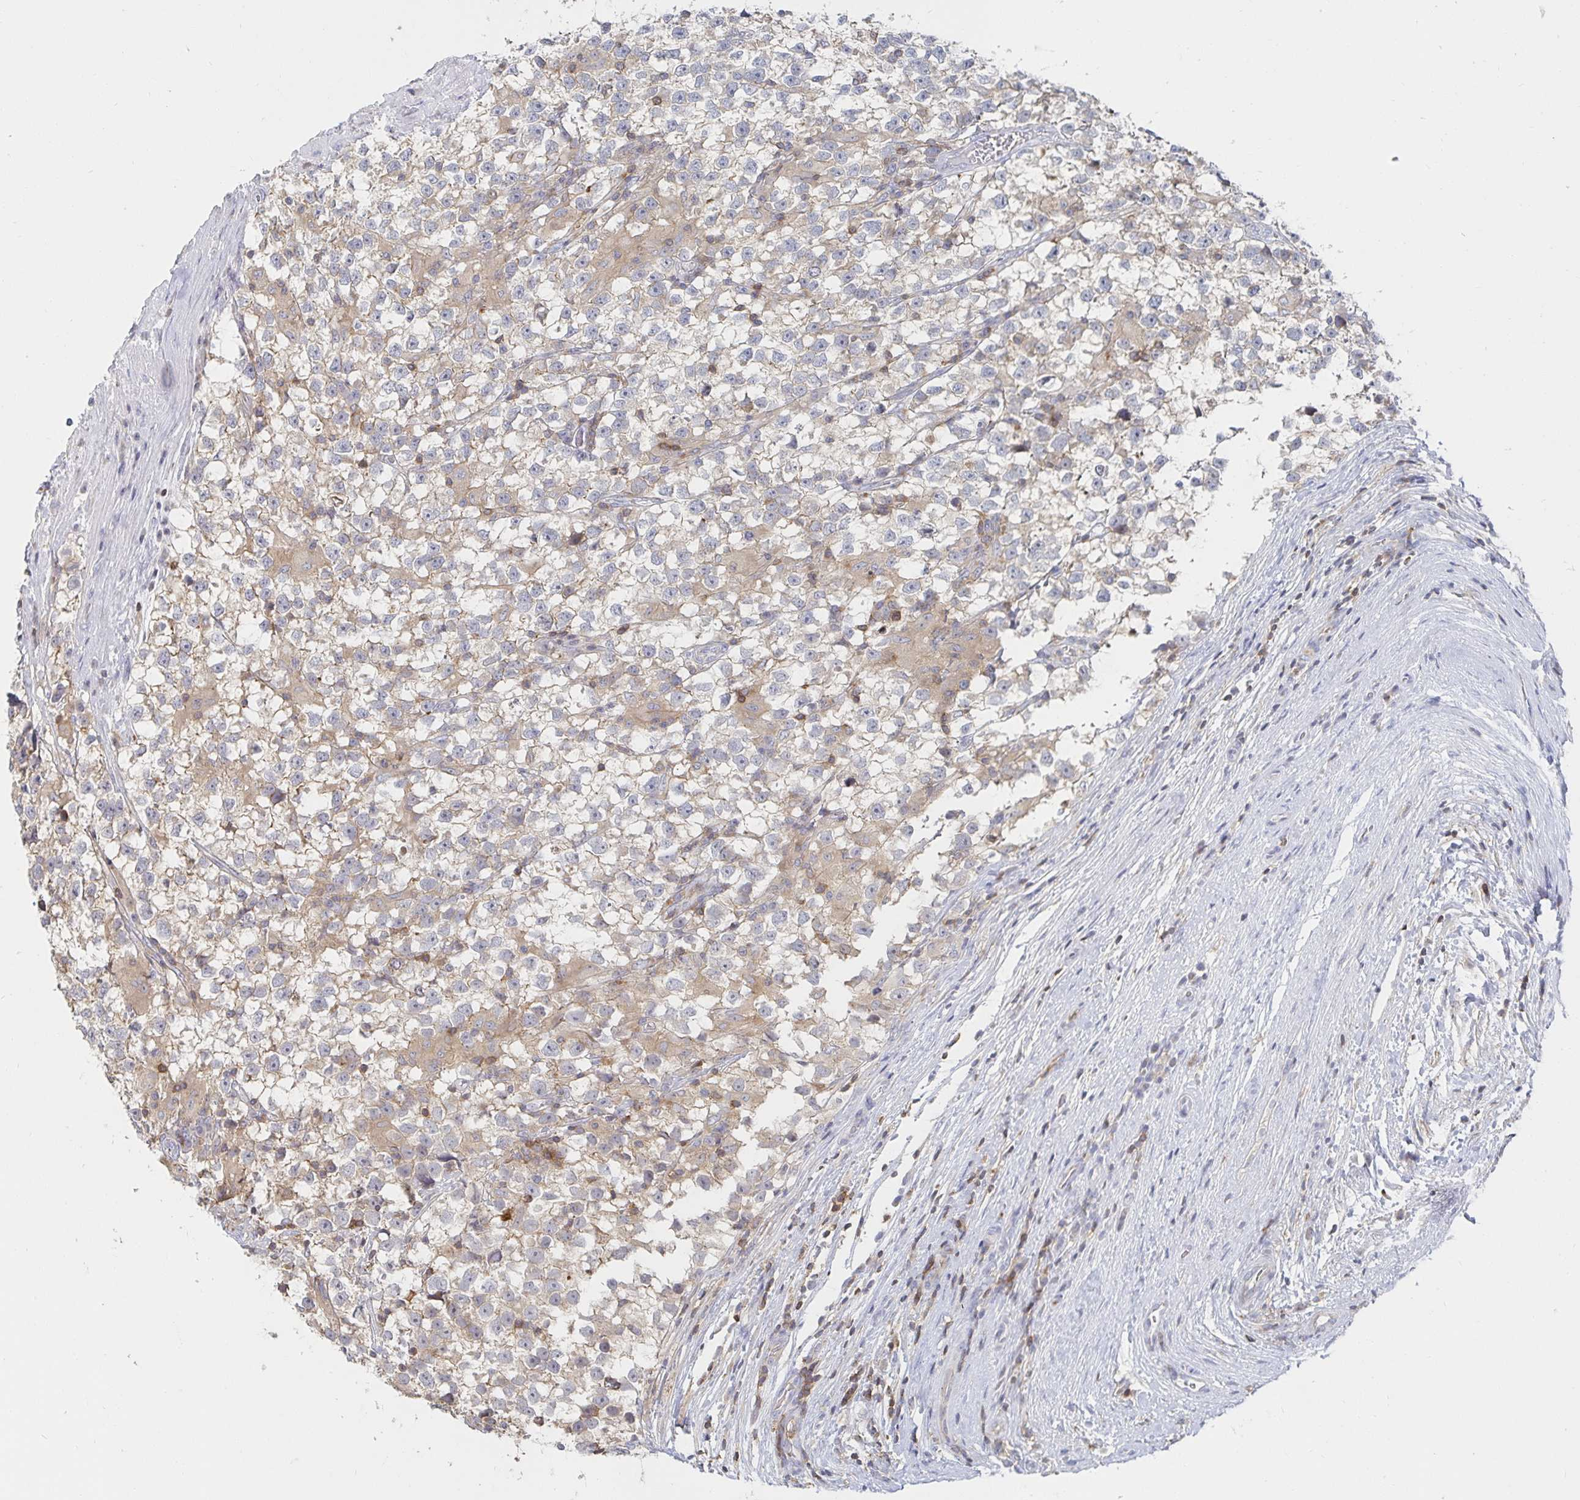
{"staining": {"intensity": "weak", "quantity": "<25%", "location": "cytoplasmic/membranous"}, "tissue": "testis cancer", "cell_type": "Tumor cells", "image_type": "cancer", "snomed": [{"axis": "morphology", "description": "Seminoma, NOS"}, {"axis": "topography", "description": "Testis"}], "caption": "Human testis cancer (seminoma) stained for a protein using immunohistochemistry (IHC) shows no expression in tumor cells.", "gene": "PIK3CD", "patient": {"sex": "male", "age": 31}}